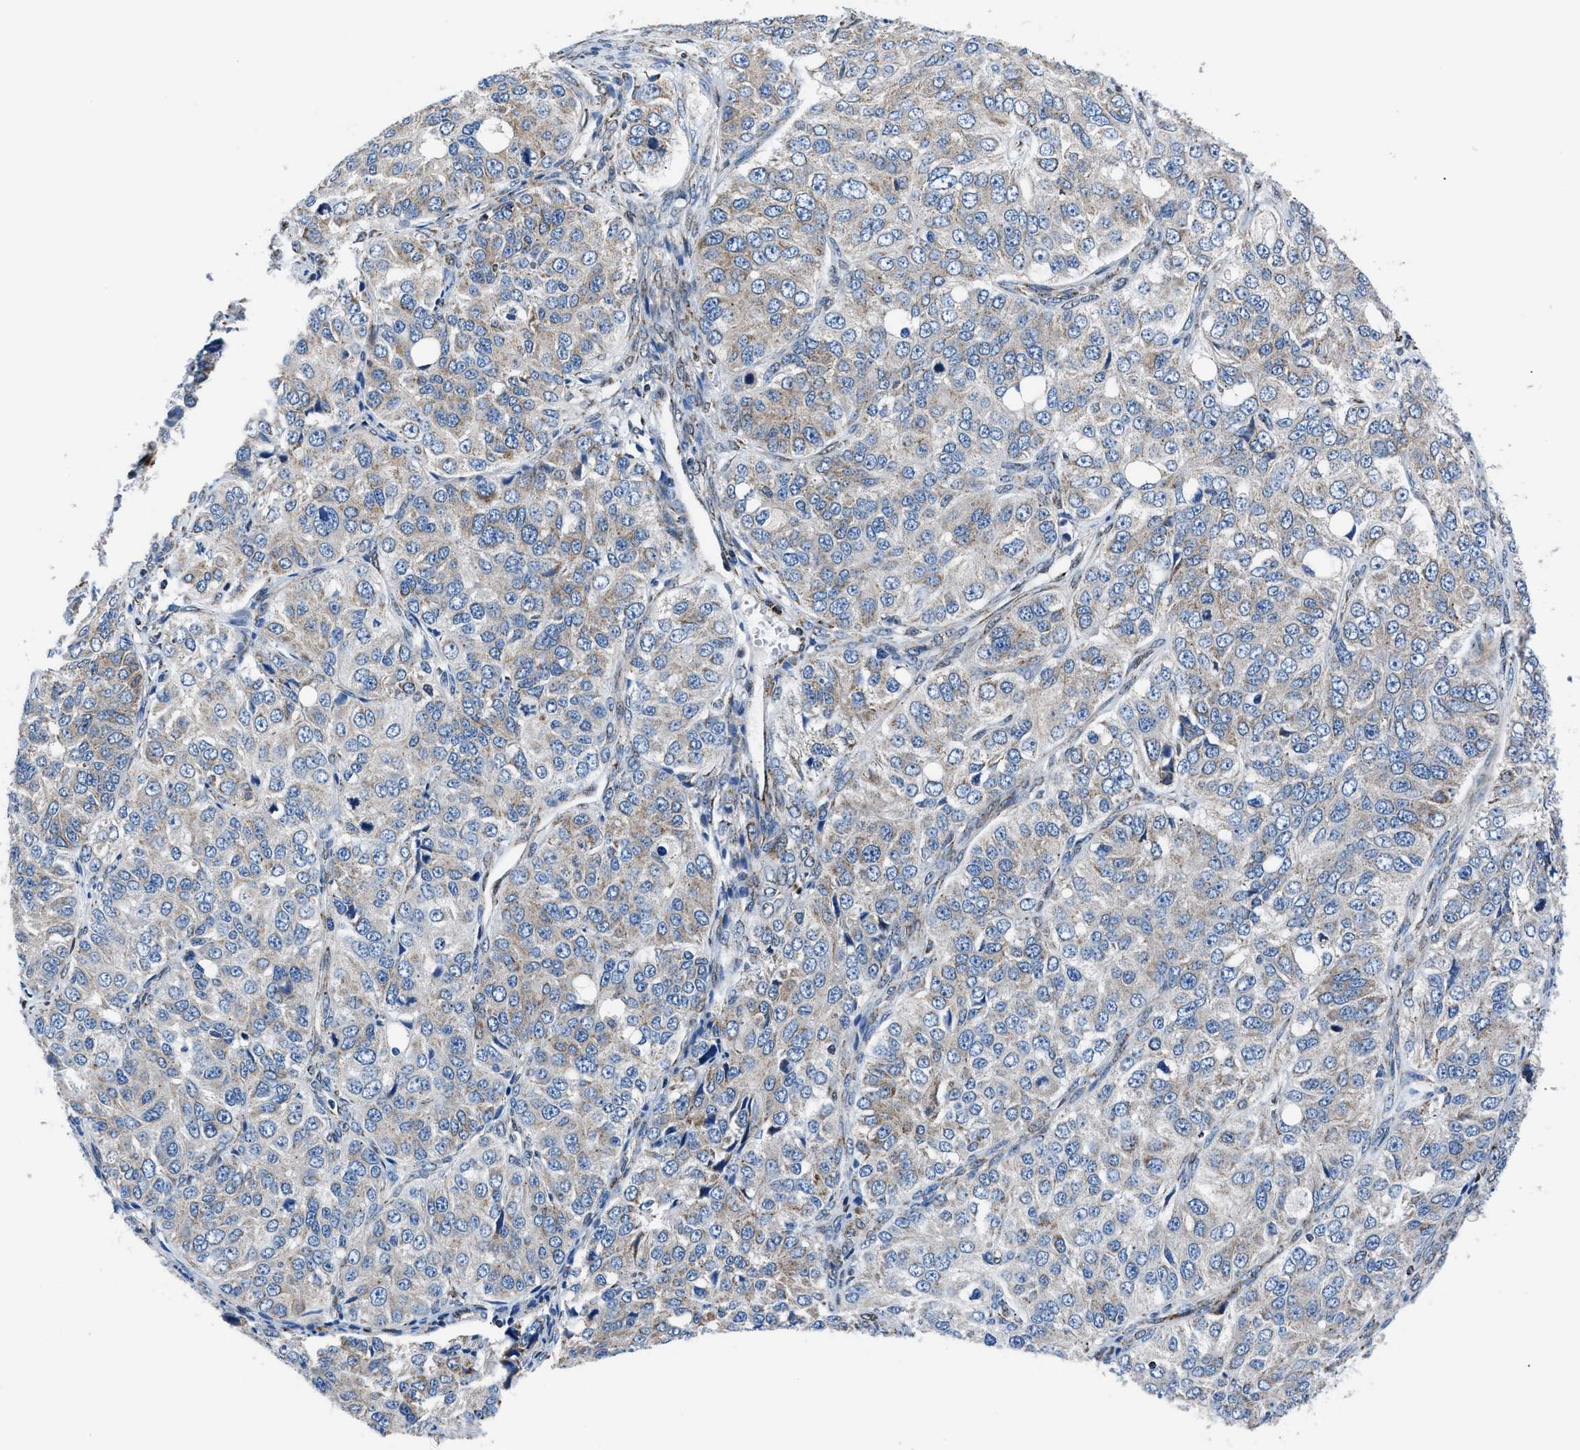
{"staining": {"intensity": "weak", "quantity": "<25%", "location": "cytoplasmic/membranous"}, "tissue": "ovarian cancer", "cell_type": "Tumor cells", "image_type": "cancer", "snomed": [{"axis": "morphology", "description": "Carcinoma, endometroid"}, {"axis": "topography", "description": "Ovary"}], "caption": "Tumor cells show no significant positivity in ovarian cancer. (Stains: DAB immunohistochemistry (IHC) with hematoxylin counter stain, Microscopy: brightfield microscopy at high magnification).", "gene": "LMO2", "patient": {"sex": "female", "age": 51}}